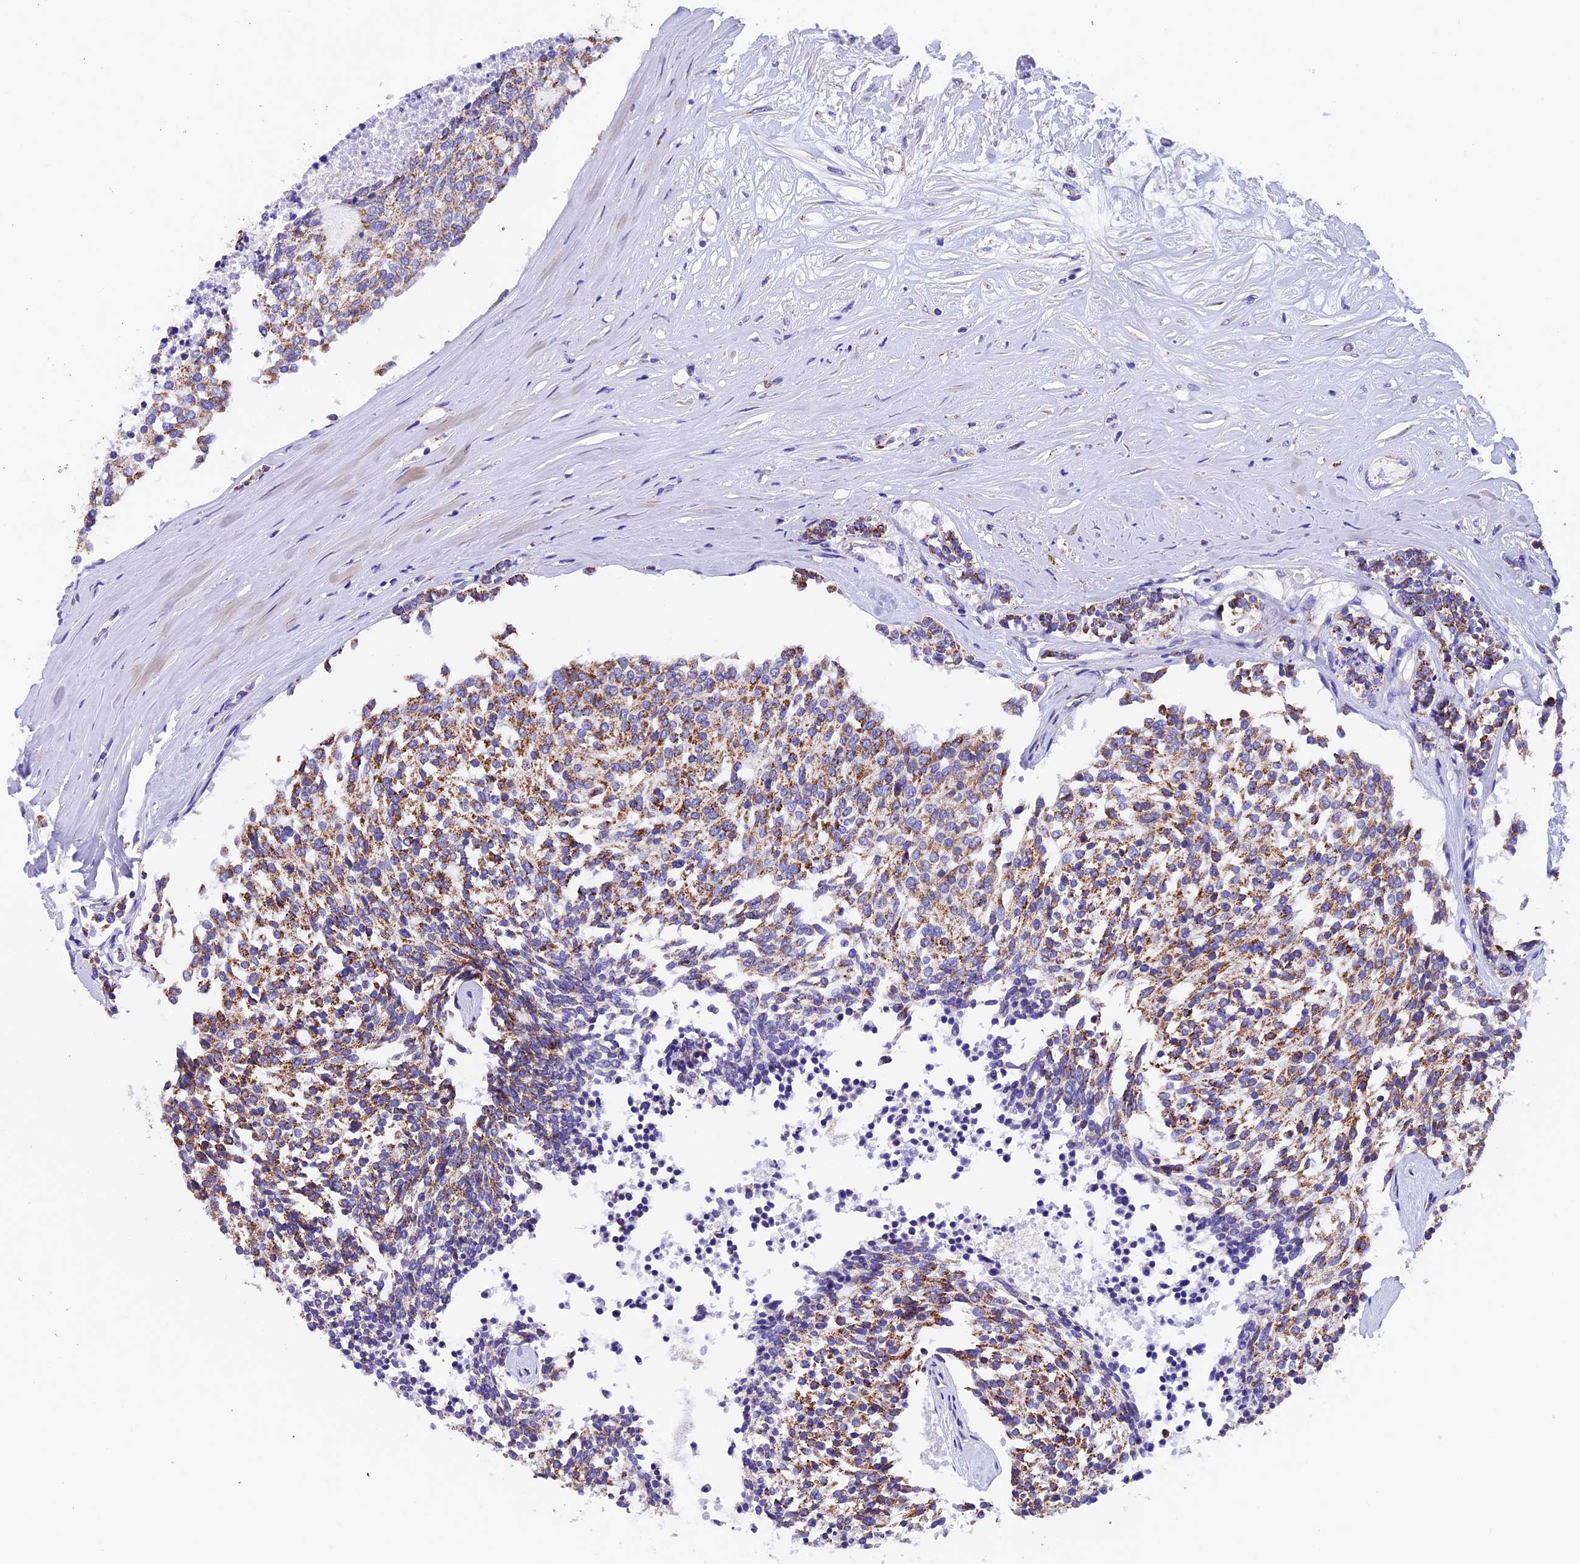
{"staining": {"intensity": "moderate", "quantity": ">75%", "location": "cytoplasmic/membranous"}, "tissue": "carcinoid", "cell_type": "Tumor cells", "image_type": "cancer", "snomed": [{"axis": "morphology", "description": "Carcinoid, malignant, NOS"}, {"axis": "topography", "description": "Pancreas"}], "caption": "This is an image of immunohistochemistry (IHC) staining of malignant carcinoid, which shows moderate expression in the cytoplasmic/membranous of tumor cells.", "gene": "SLC8B1", "patient": {"sex": "female", "age": 54}}